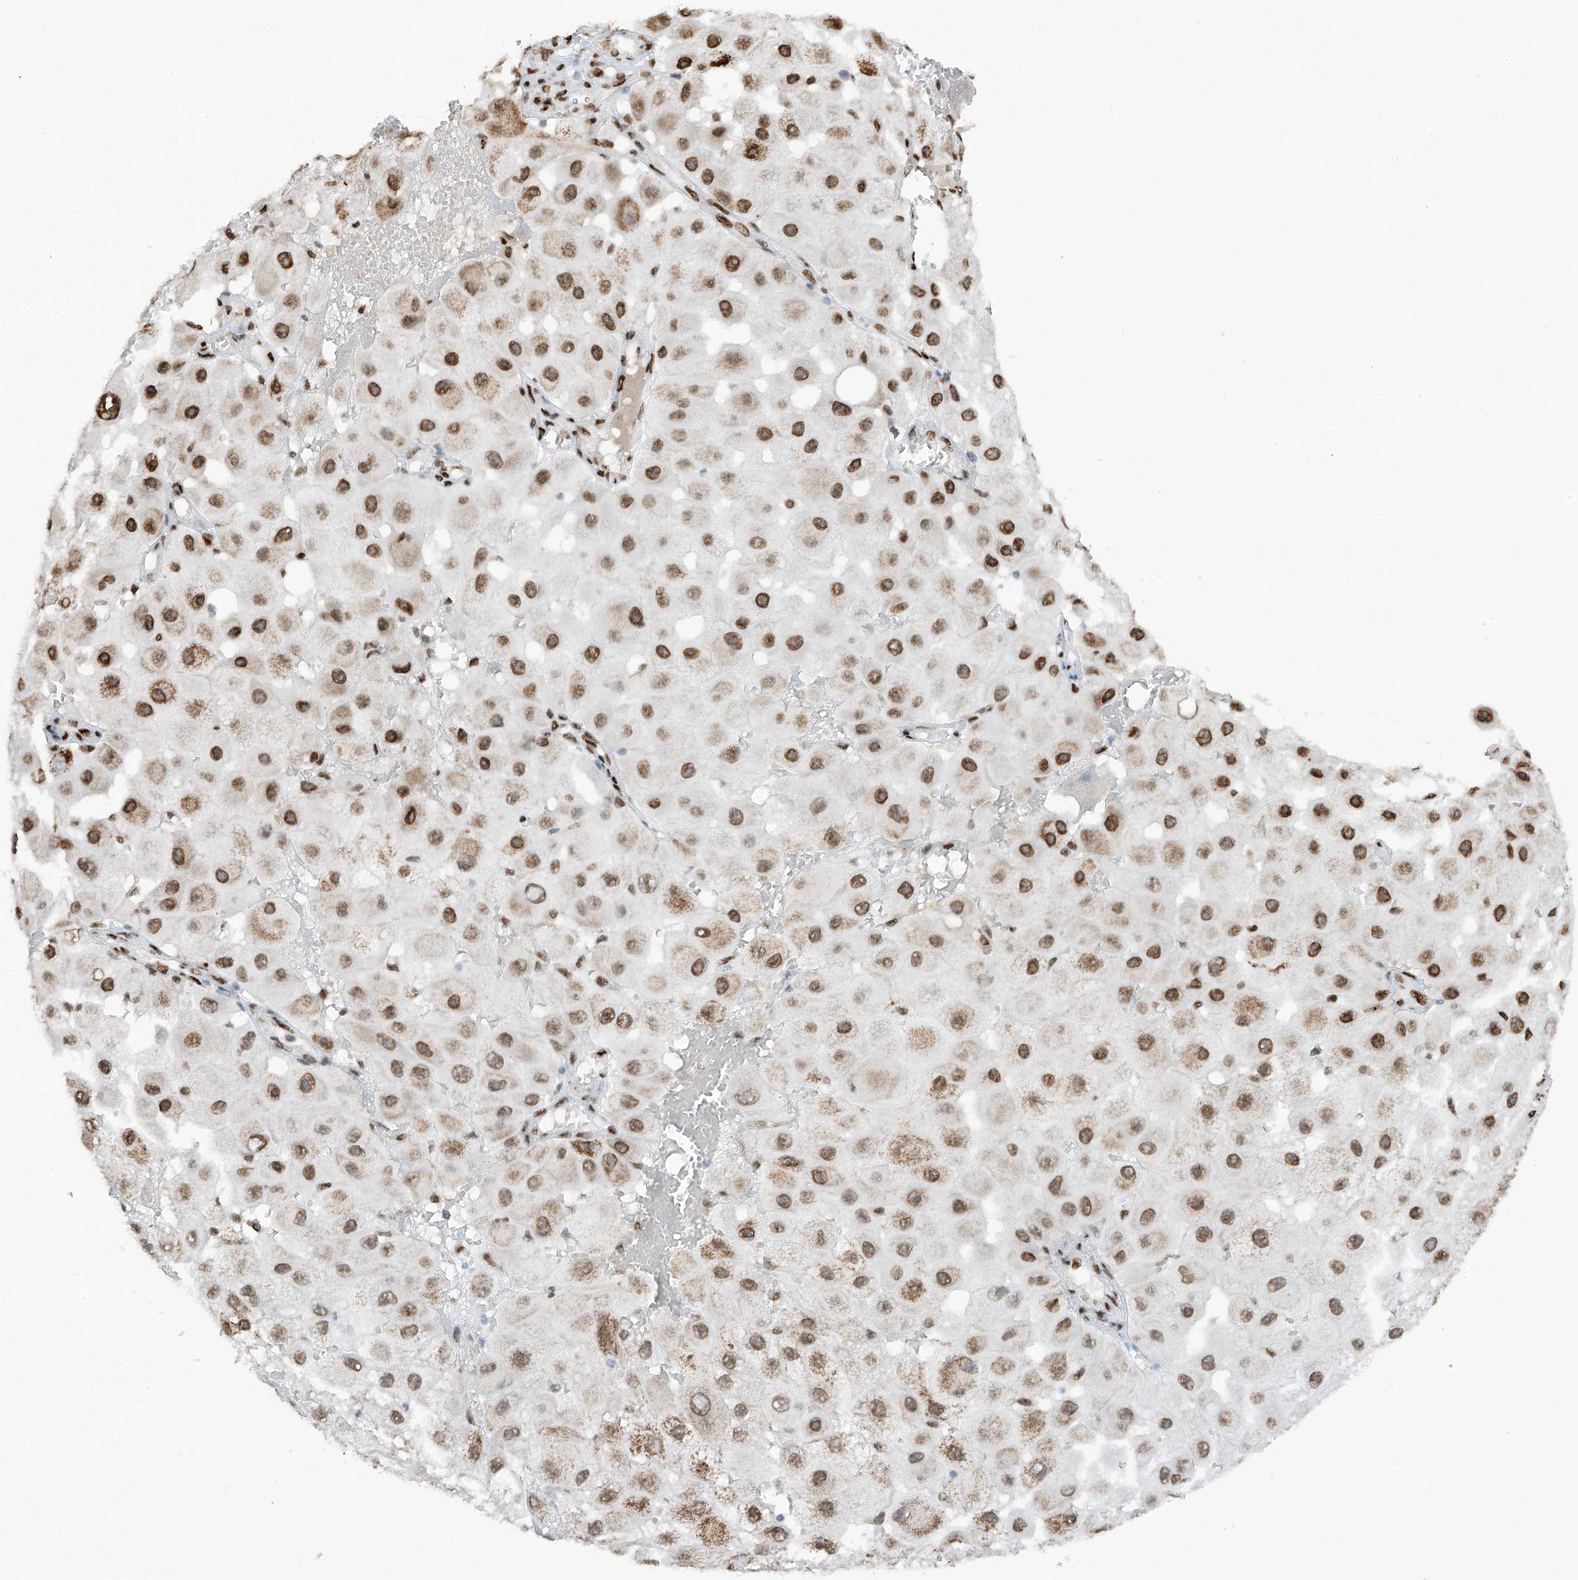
{"staining": {"intensity": "moderate", "quantity": ">75%", "location": "cytoplasmic/membranous,nuclear"}, "tissue": "melanoma", "cell_type": "Tumor cells", "image_type": "cancer", "snomed": [{"axis": "morphology", "description": "Malignant melanoma, NOS"}, {"axis": "topography", "description": "Skin"}], "caption": "High-magnification brightfield microscopy of malignant melanoma stained with DAB (3,3'-diaminobenzidine) (brown) and counterstained with hematoxylin (blue). tumor cells exhibit moderate cytoplasmic/membranous and nuclear expression is seen in about>75% of cells.", "gene": "PM20D2", "patient": {"sex": "female", "age": 81}}